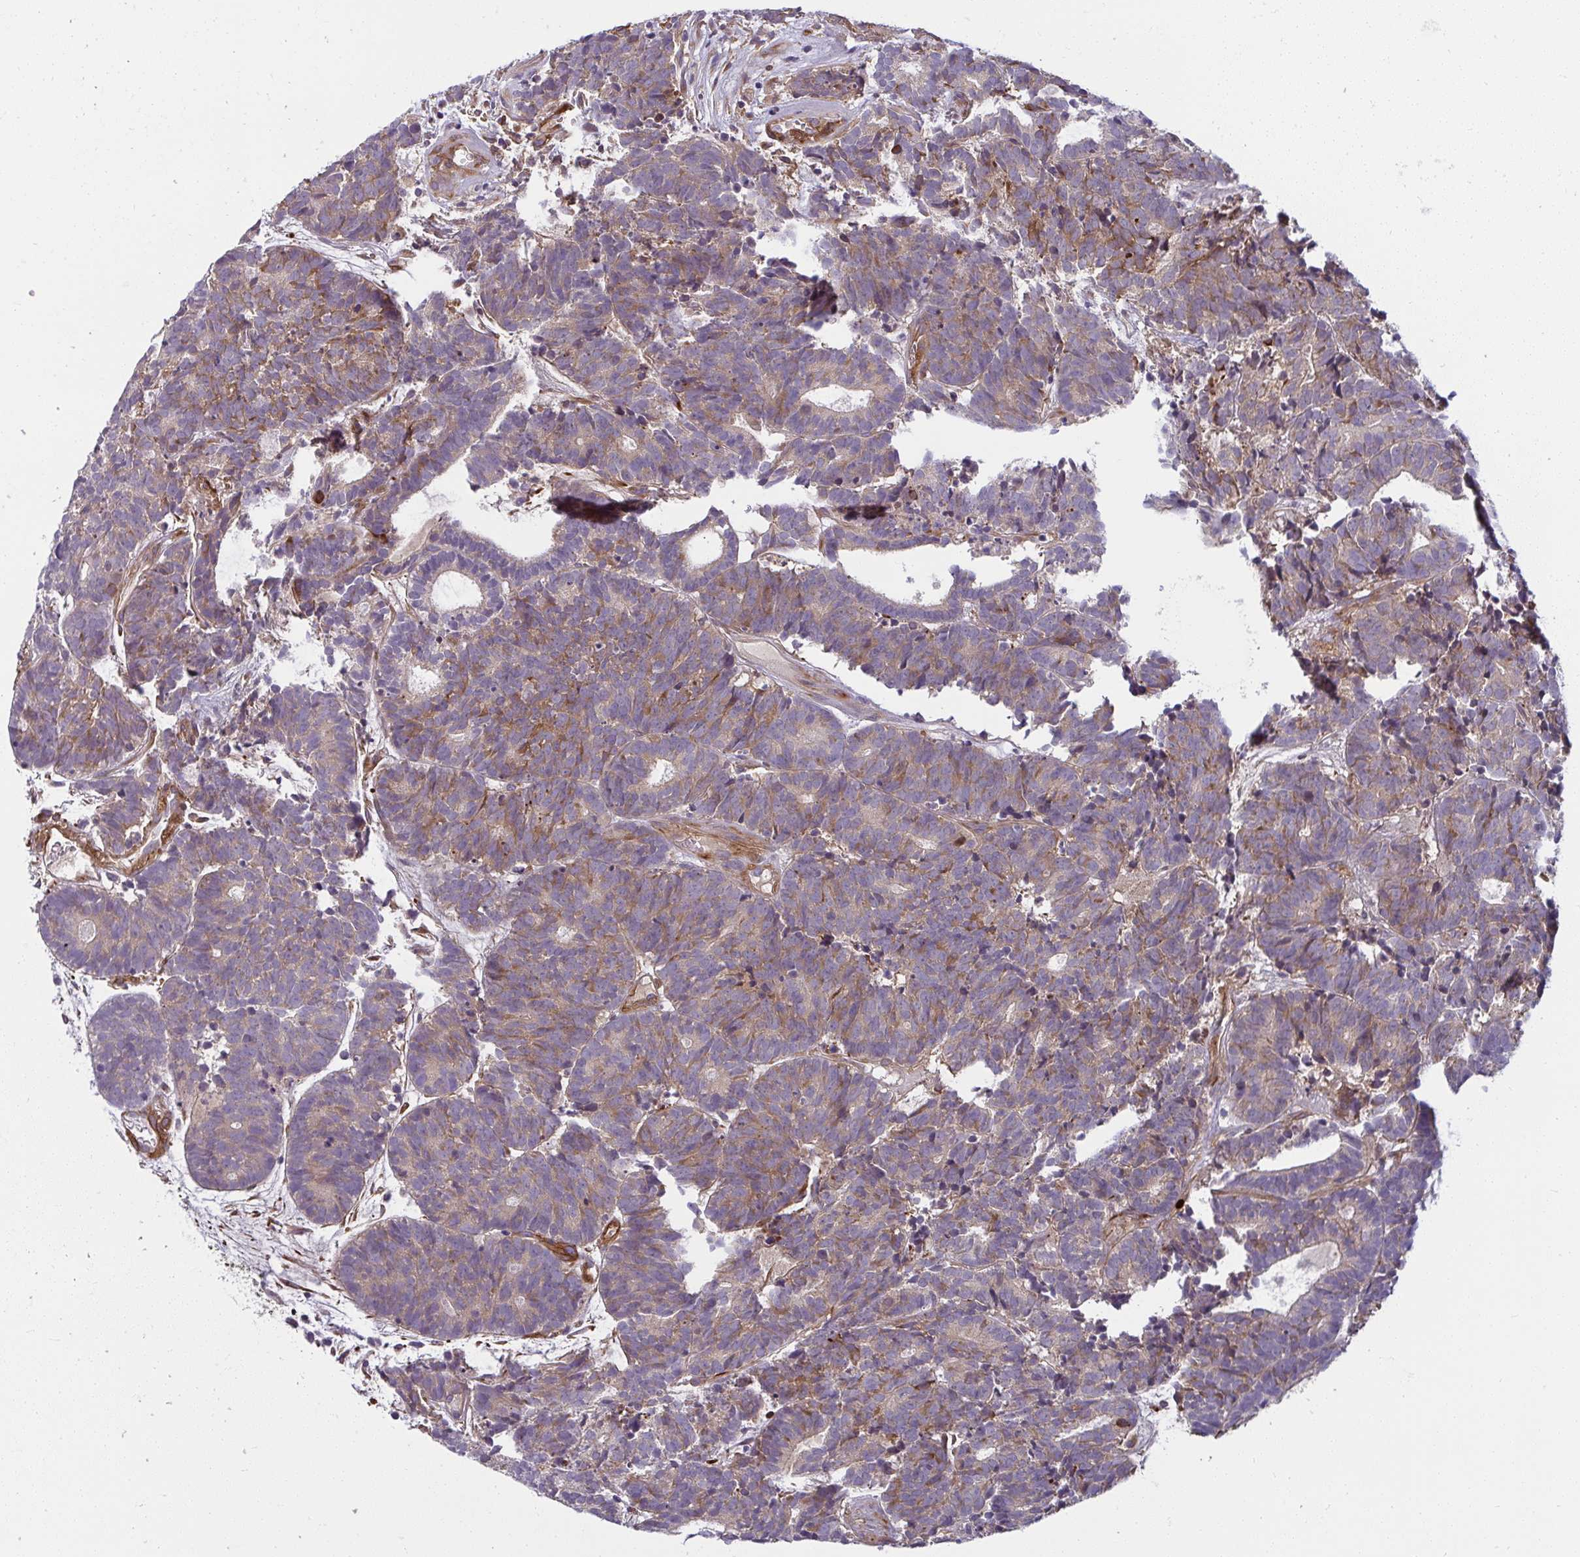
{"staining": {"intensity": "weak", "quantity": "25%-75%", "location": "cytoplasmic/membranous"}, "tissue": "head and neck cancer", "cell_type": "Tumor cells", "image_type": "cancer", "snomed": [{"axis": "morphology", "description": "Adenocarcinoma, NOS"}, {"axis": "topography", "description": "Head-Neck"}], "caption": "High-magnification brightfield microscopy of head and neck adenocarcinoma stained with DAB (brown) and counterstained with hematoxylin (blue). tumor cells exhibit weak cytoplasmic/membranous positivity is seen in about25%-75% of cells.", "gene": "IFIT3", "patient": {"sex": "female", "age": 81}}